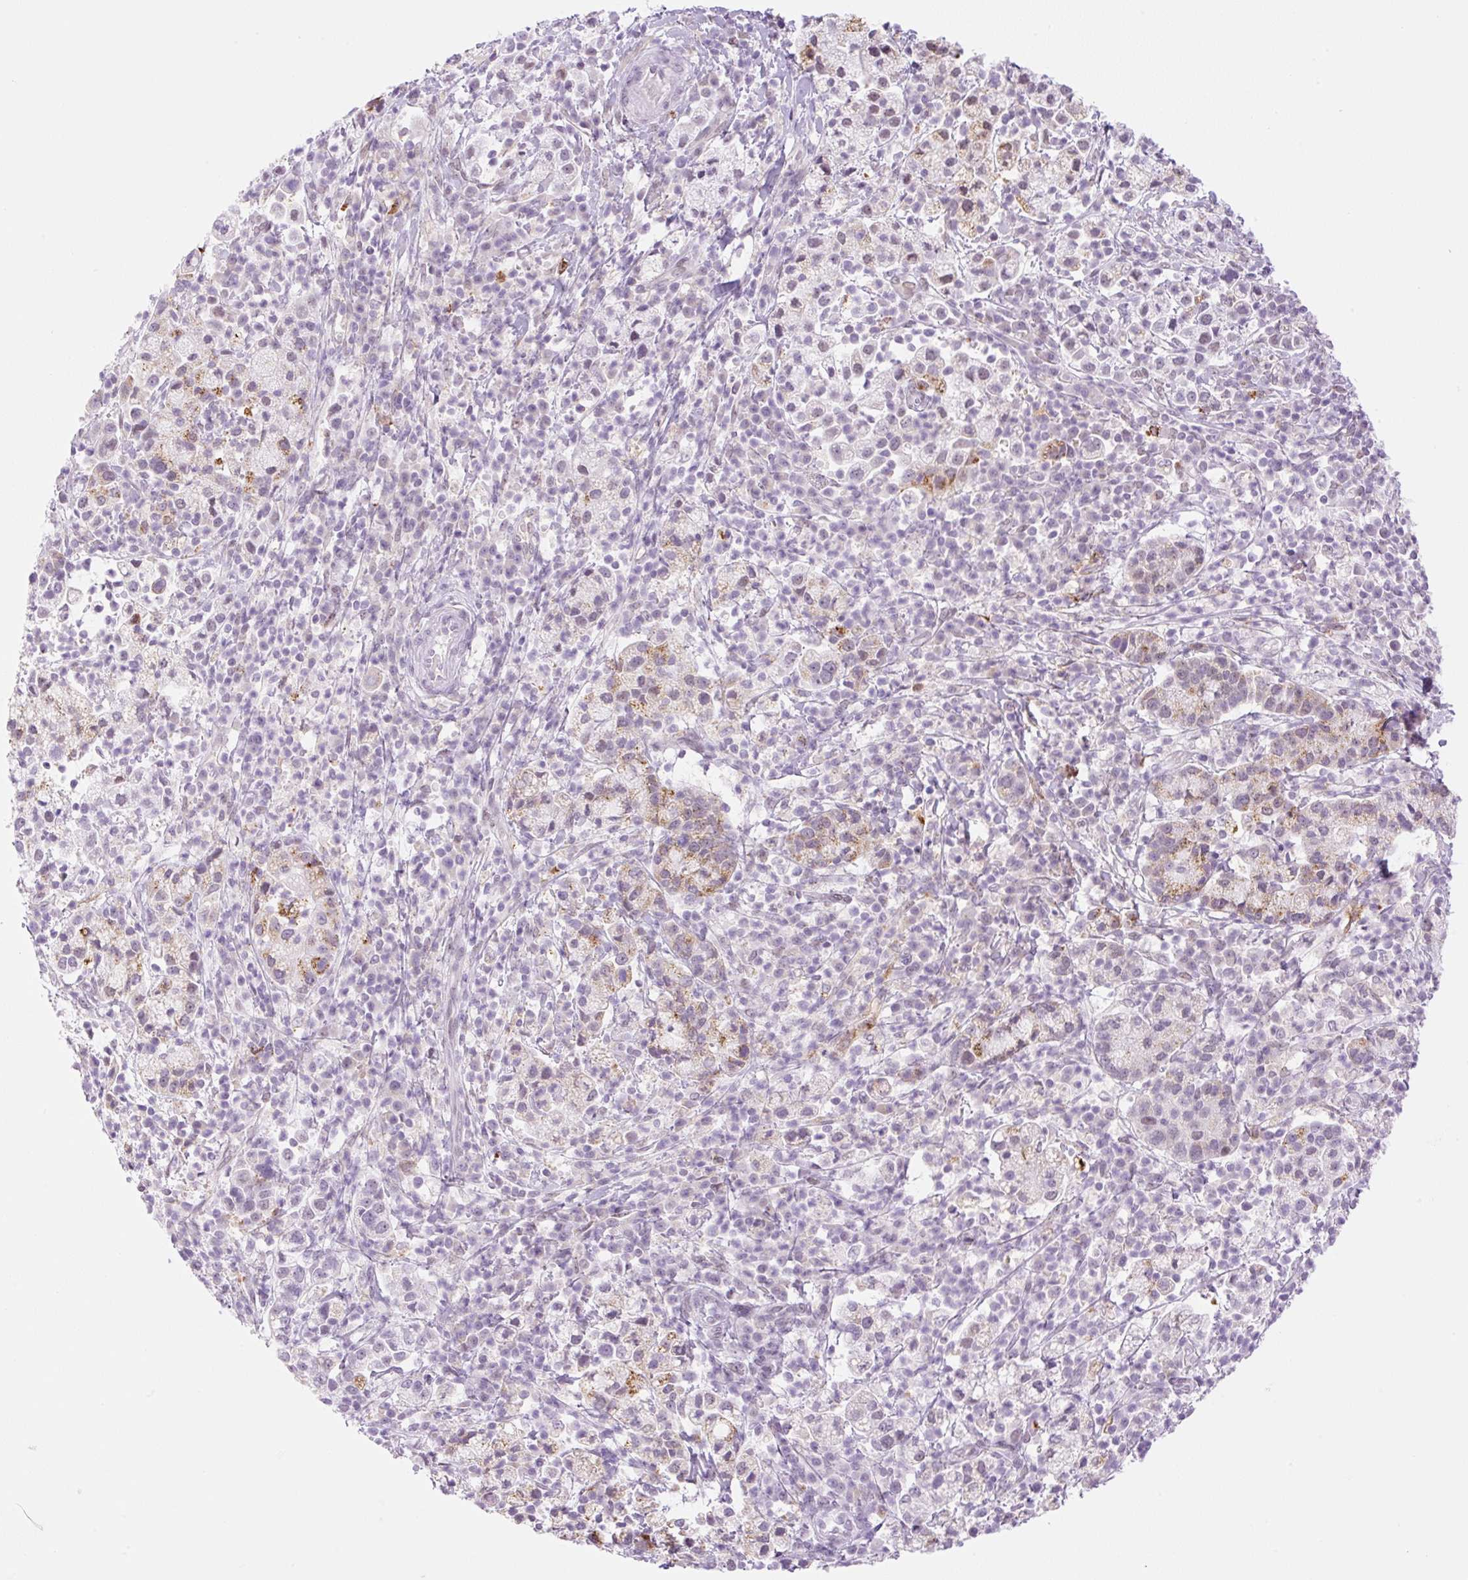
{"staining": {"intensity": "moderate", "quantity": "<25%", "location": "cytoplasmic/membranous"}, "tissue": "cervical cancer", "cell_type": "Tumor cells", "image_type": "cancer", "snomed": [{"axis": "morphology", "description": "Normal tissue, NOS"}, {"axis": "morphology", "description": "Adenocarcinoma, NOS"}, {"axis": "topography", "description": "Cervix"}], "caption": "This histopathology image exhibits immunohistochemistry (IHC) staining of human cervical cancer, with low moderate cytoplasmic/membranous staining in about <25% of tumor cells.", "gene": "PALM3", "patient": {"sex": "female", "age": 44}}